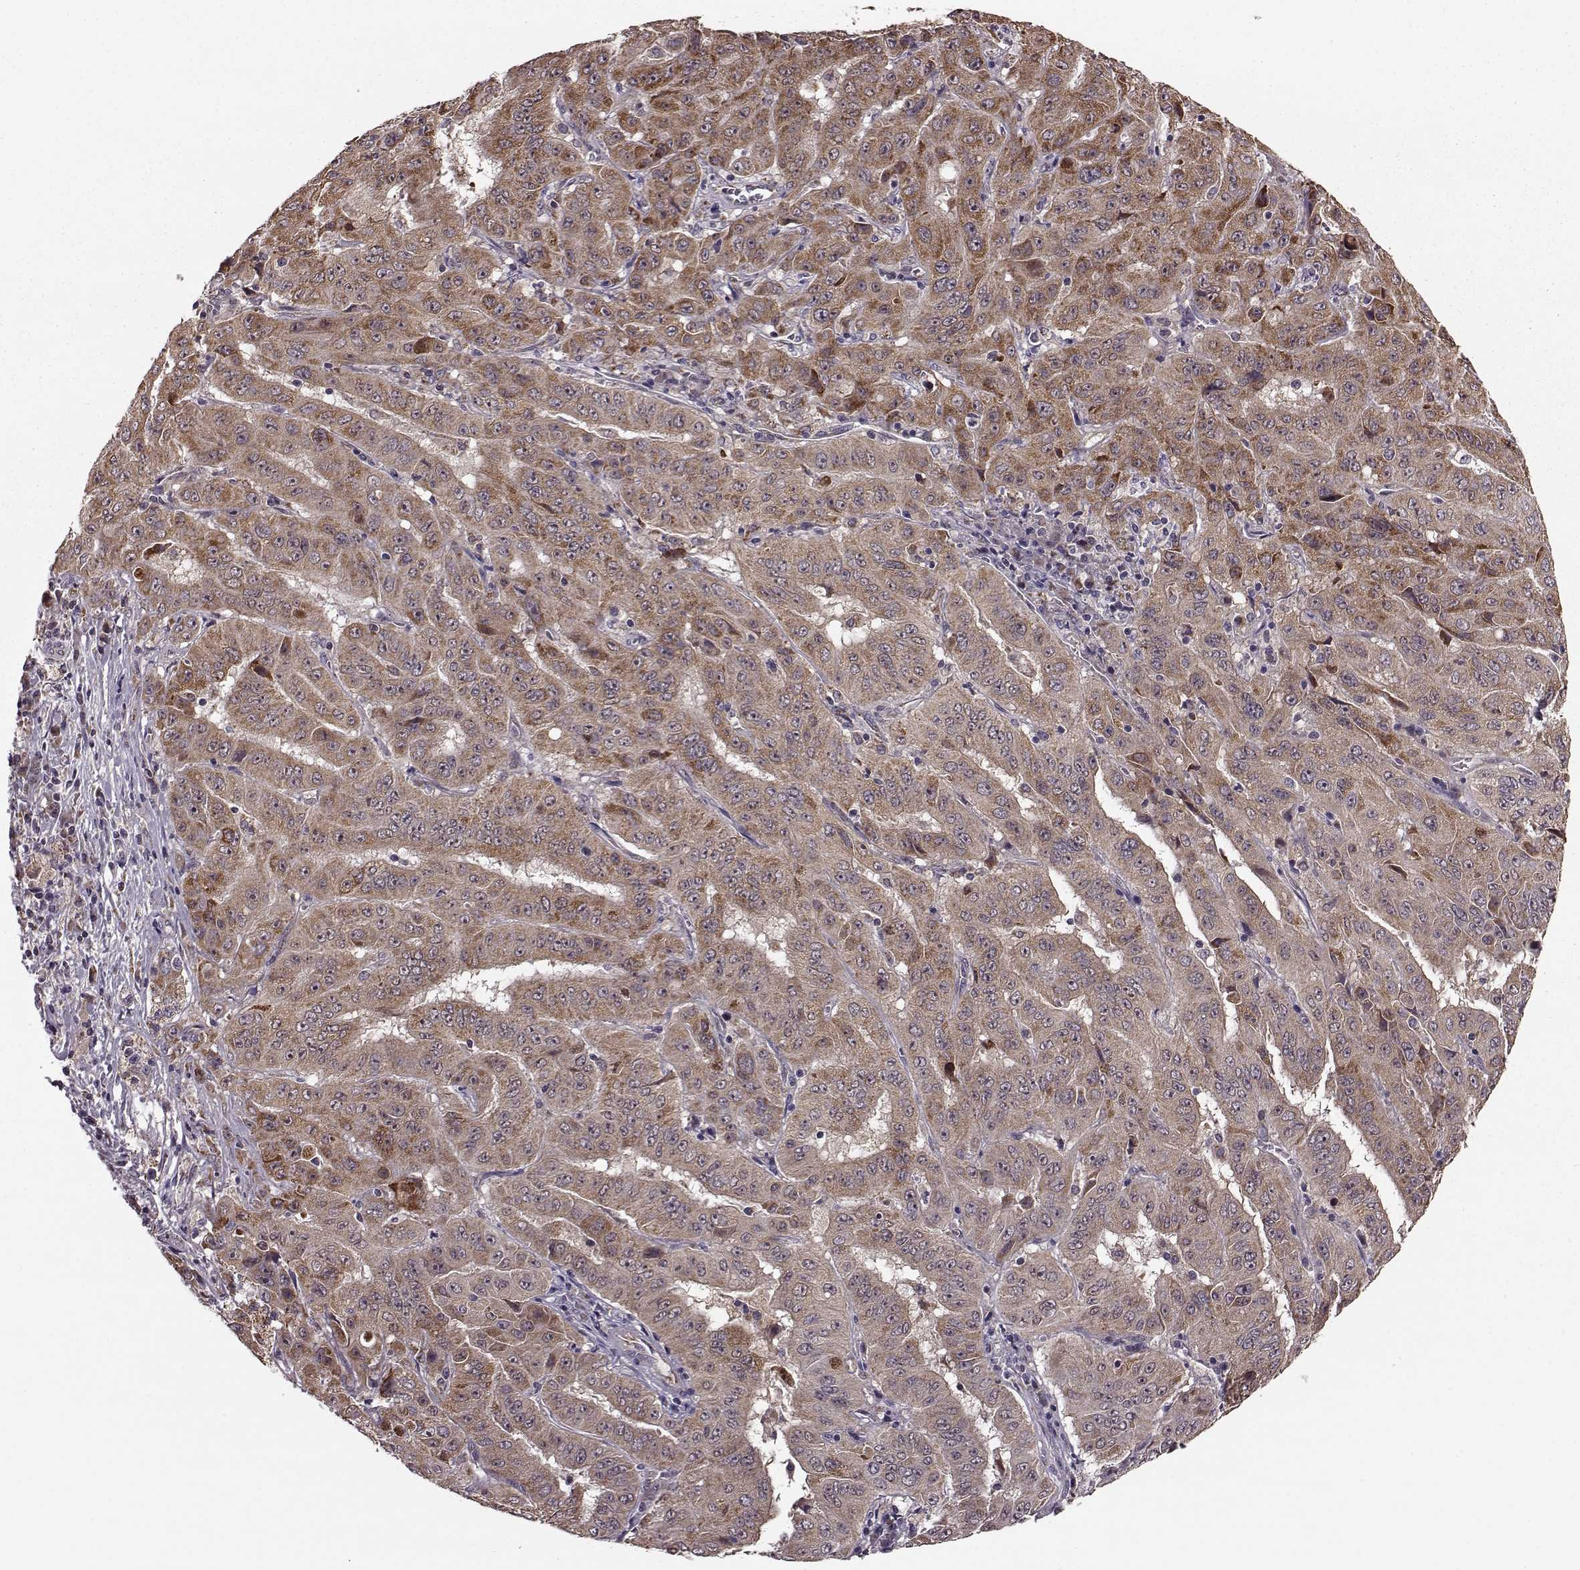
{"staining": {"intensity": "moderate", "quantity": ">75%", "location": "cytoplasmic/membranous"}, "tissue": "pancreatic cancer", "cell_type": "Tumor cells", "image_type": "cancer", "snomed": [{"axis": "morphology", "description": "Adenocarcinoma, NOS"}, {"axis": "topography", "description": "Pancreas"}], "caption": "Immunohistochemical staining of pancreatic adenocarcinoma reveals moderate cytoplasmic/membranous protein staining in about >75% of tumor cells.", "gene": "PUDP", "patient": {"sex": "male", "age": 63}}